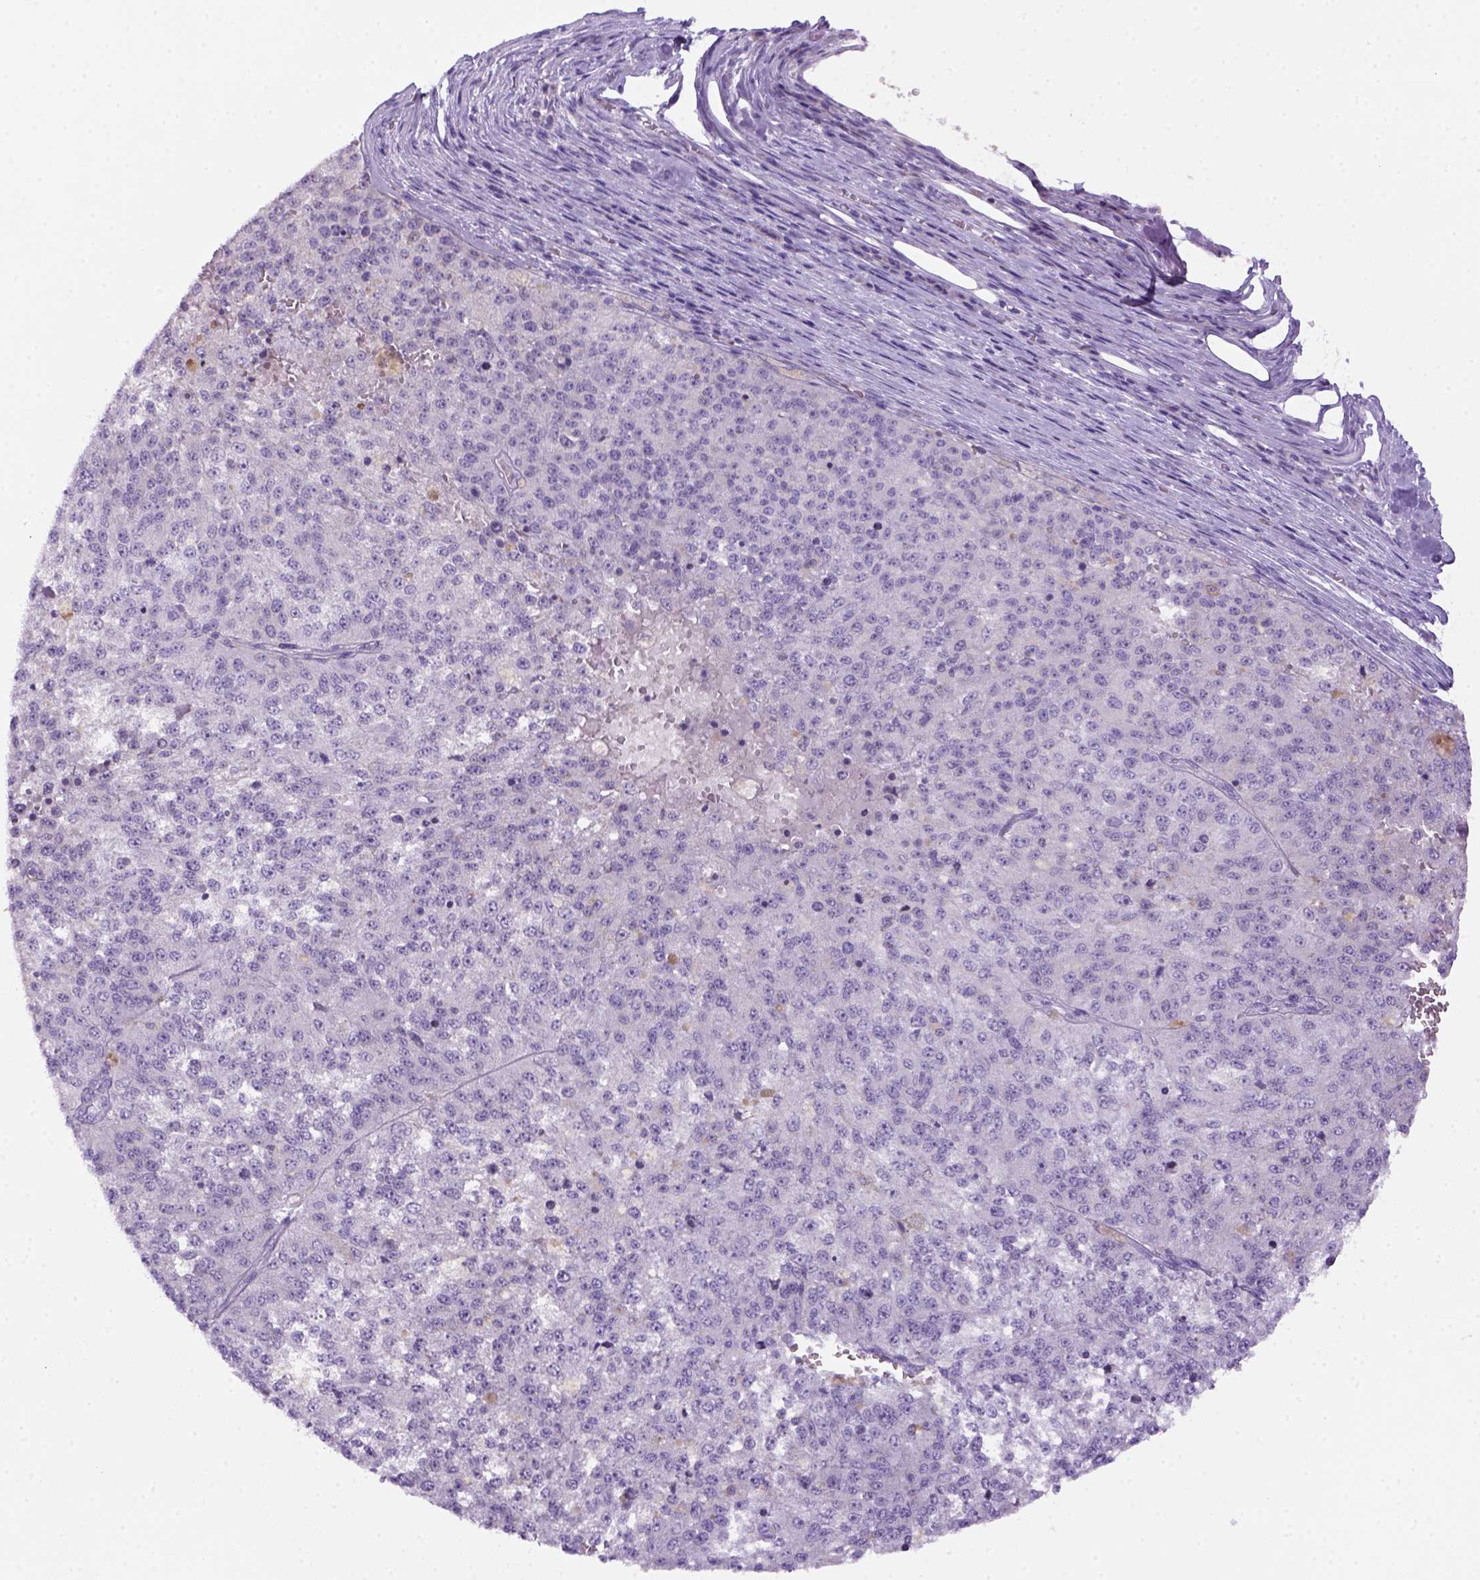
{"staining": {"intensity": "negative", "quantity": "none", "location": "none"}, "tissue": "melanoma", "cell_type": "Tumor cells", "image_type": "cancer", "snomed": [{"axis": "morphology", "description": "Malignant melanoma, Metastatic site"}, {"axis": "topography", "description": "Lymph node"}], "caption": "DAB immunohistochemical staining of human melanoma displays no significant expression in tumor cells.", "gene": "DNAH11", "patient": {"sex": "female", "age": 64}}